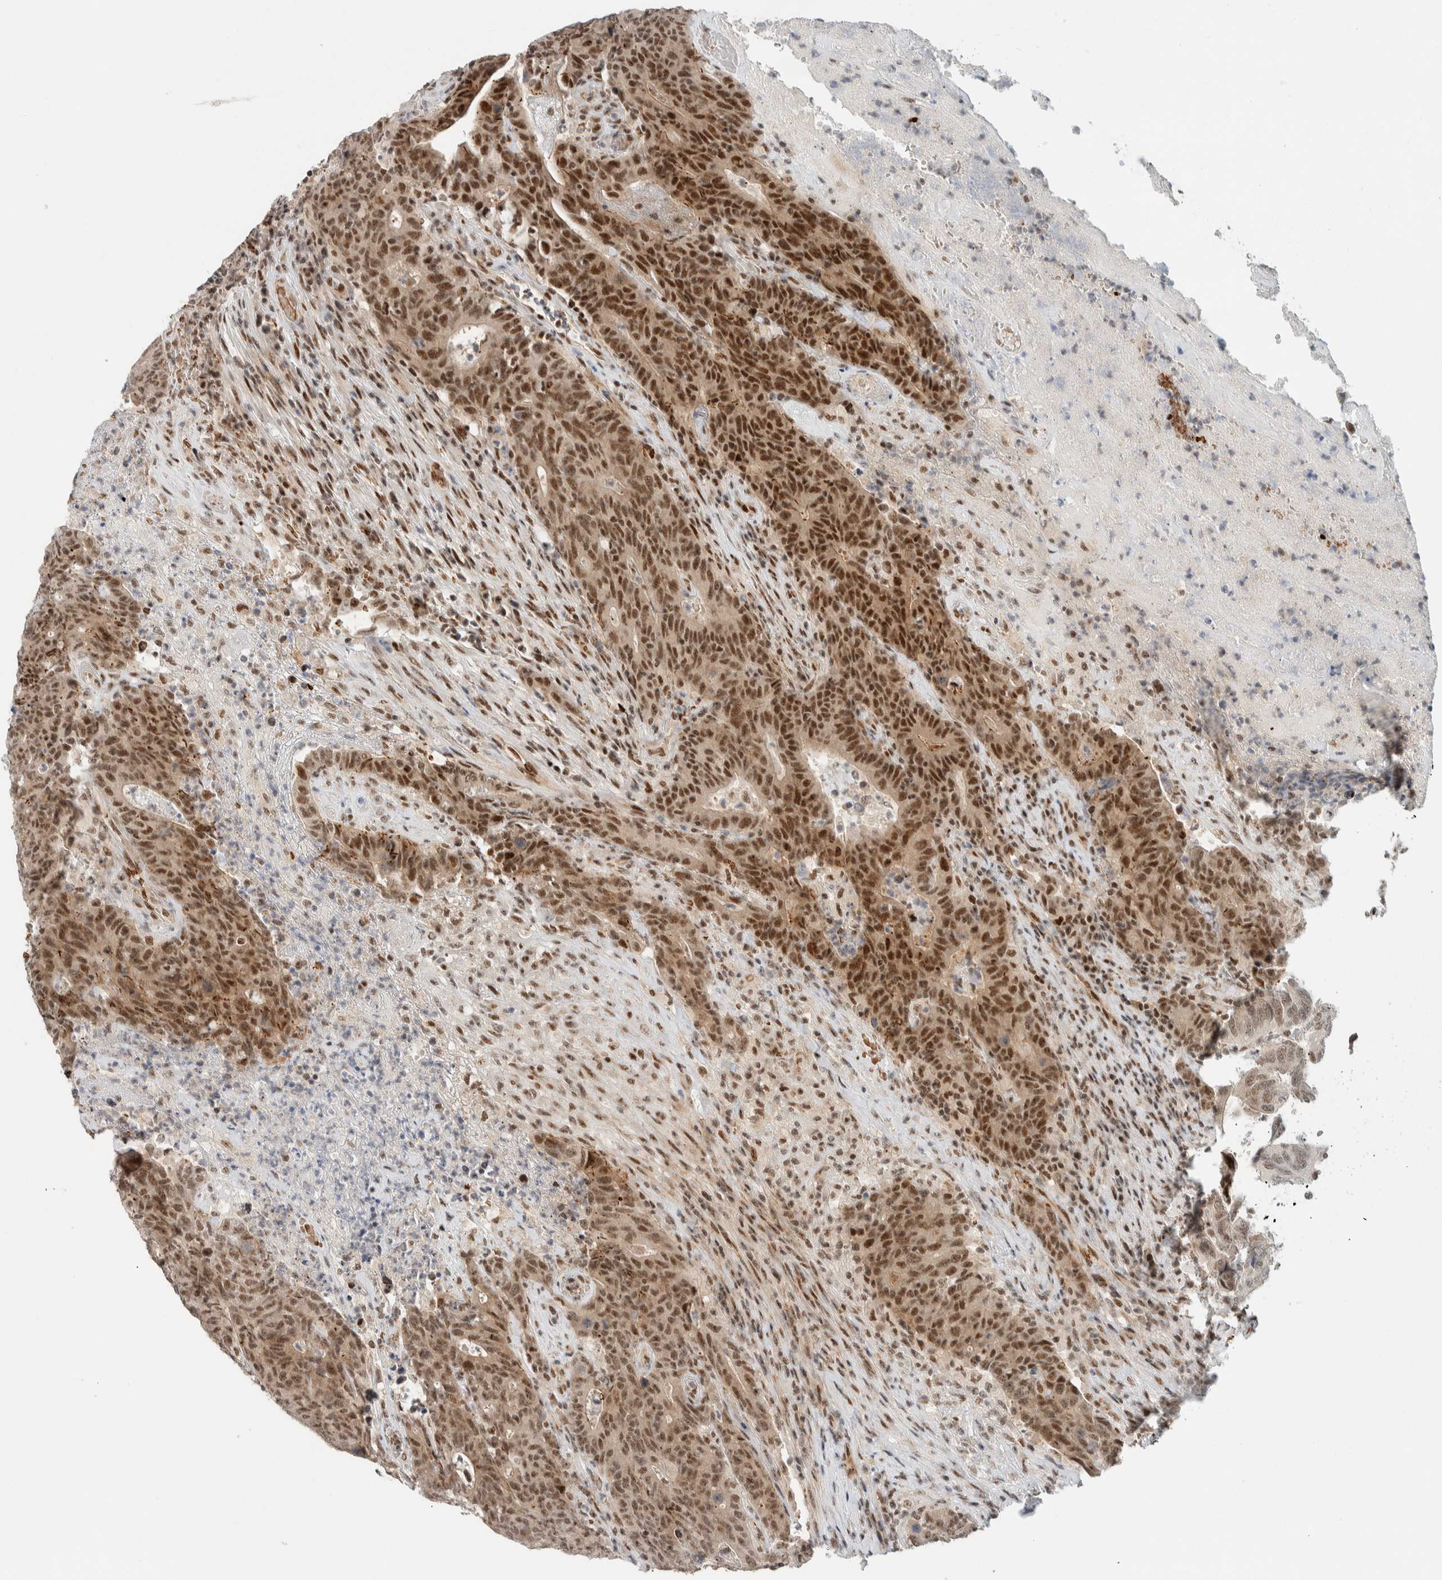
{"staining": {"intensity": "strong", "quantity": ">75%", "location": "nuclear"}, "tissue": "colorectal cancer", "cell_type": "Tumor cells", "image_type": "cancer", "snomed": [{"axis": "morphology", "description": "Normal tissue, NOS"}, {"axis": "morphology", "description": "Adenocarcinoma, NOS"}, {"axis": "topography", "description": "Colon"}], "caption": "Tumor cells demonstrate strong nuclear staining in approximately >75% of cells in colorectal cancer (adenocarcinoma).", "gene": "ZBTB2", "patient": {"sex": "female", "age": 75}}